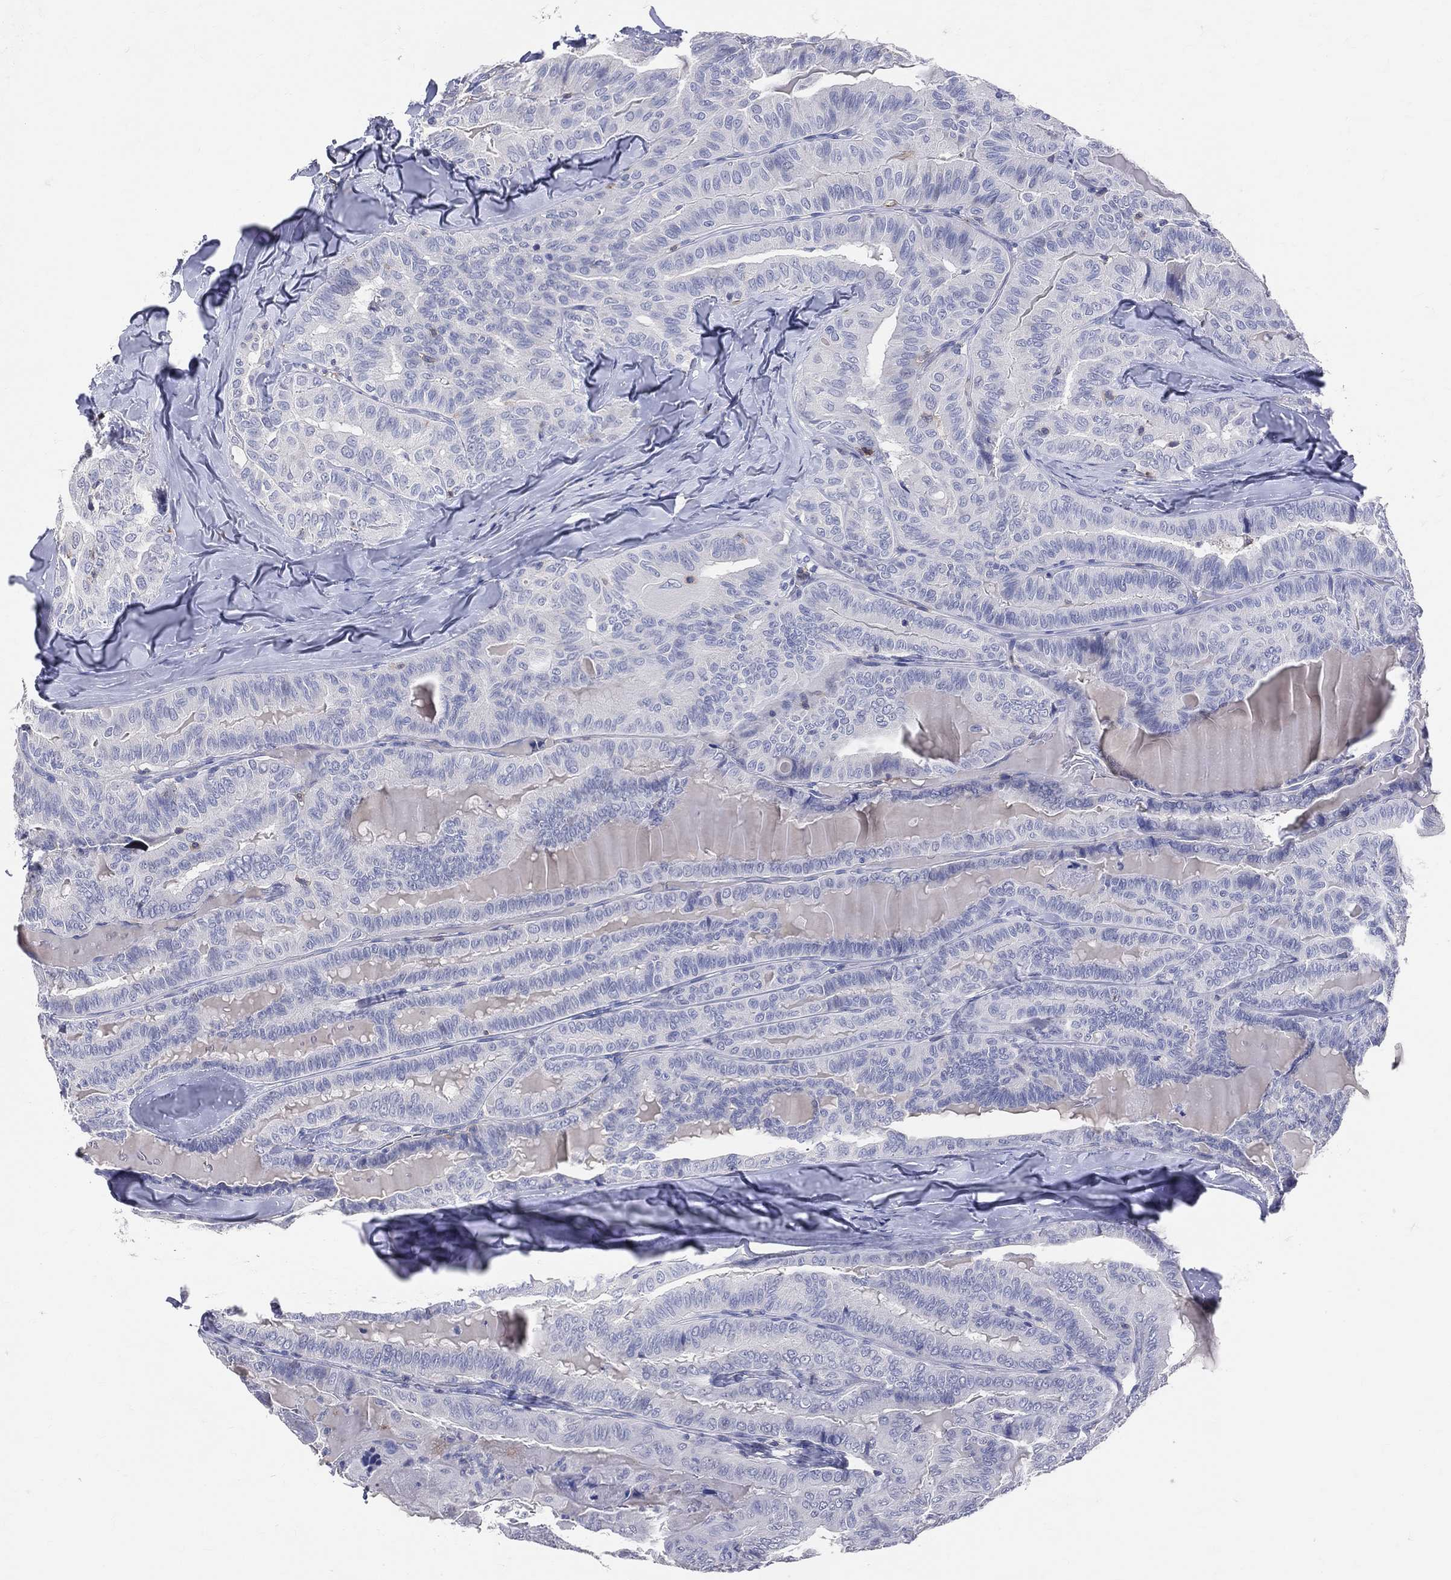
{"staining": {"intensity": "negative", "quantity": "none", "location": "none"}, "tissue": "thyroid cancer", "cell_type": "Tumor cells", "image_type": "cancer", "snomed": [{"axis": "morphology", "description": "Papillary adenocarcinoma, NOS"}, {"axis": "topography", "description": "Thyroid gland"}], "caption": "High magnification brightfield microscopy of thyroid cancer stained with DAB (3,3'-diaminobenzidine) (brown) and counterstained with hematoxylin (blue): tumor cells show no significant staining.", "gene": "LAT", "patient": {"sex": "female", "age": 68}}